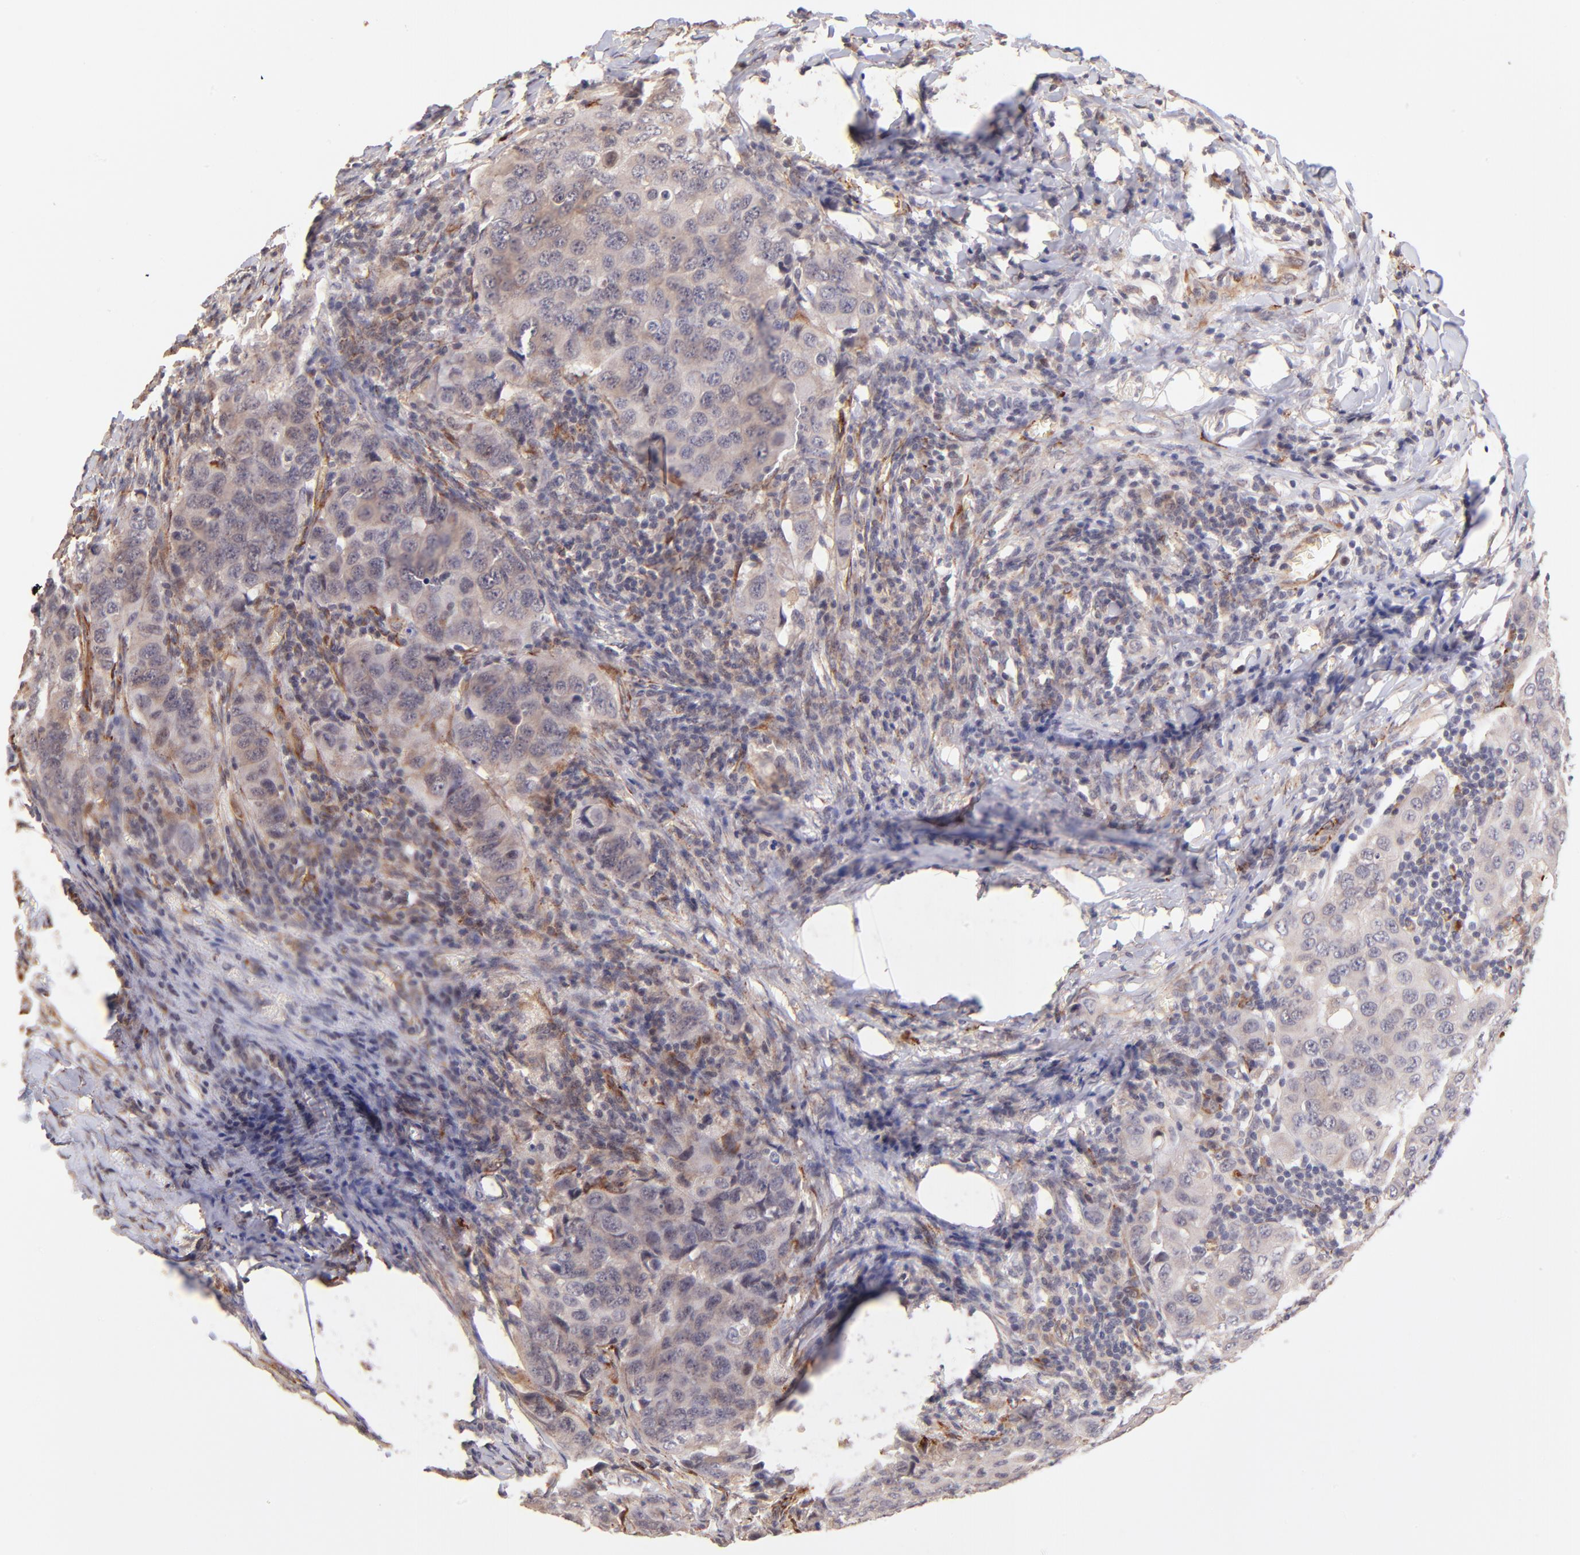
{"staining": {"intensity": "weak", "quantity": "25%-75%", "location": "cytoplasmic/membranous"}, "tissue": "breast cancer", "cell_type": "Tumor cells", "image_type": "cancer", "snomed": [{"axis": "morphology", "description": "Duct carcinoma"}, {"axis": "topography", "description": "Breast"}], "caption": "Weak cytoplasmic/membranous expression is seen in about 25%-75% of tumor cells in intraductal carcinoma (breast). The protein is stained brown, and the nuclei are stained in blue (DAB IHC with brightfield microscopy, high magnification).", "gene": "SPARC", "patient": {"sex": "female", "age": 54}}